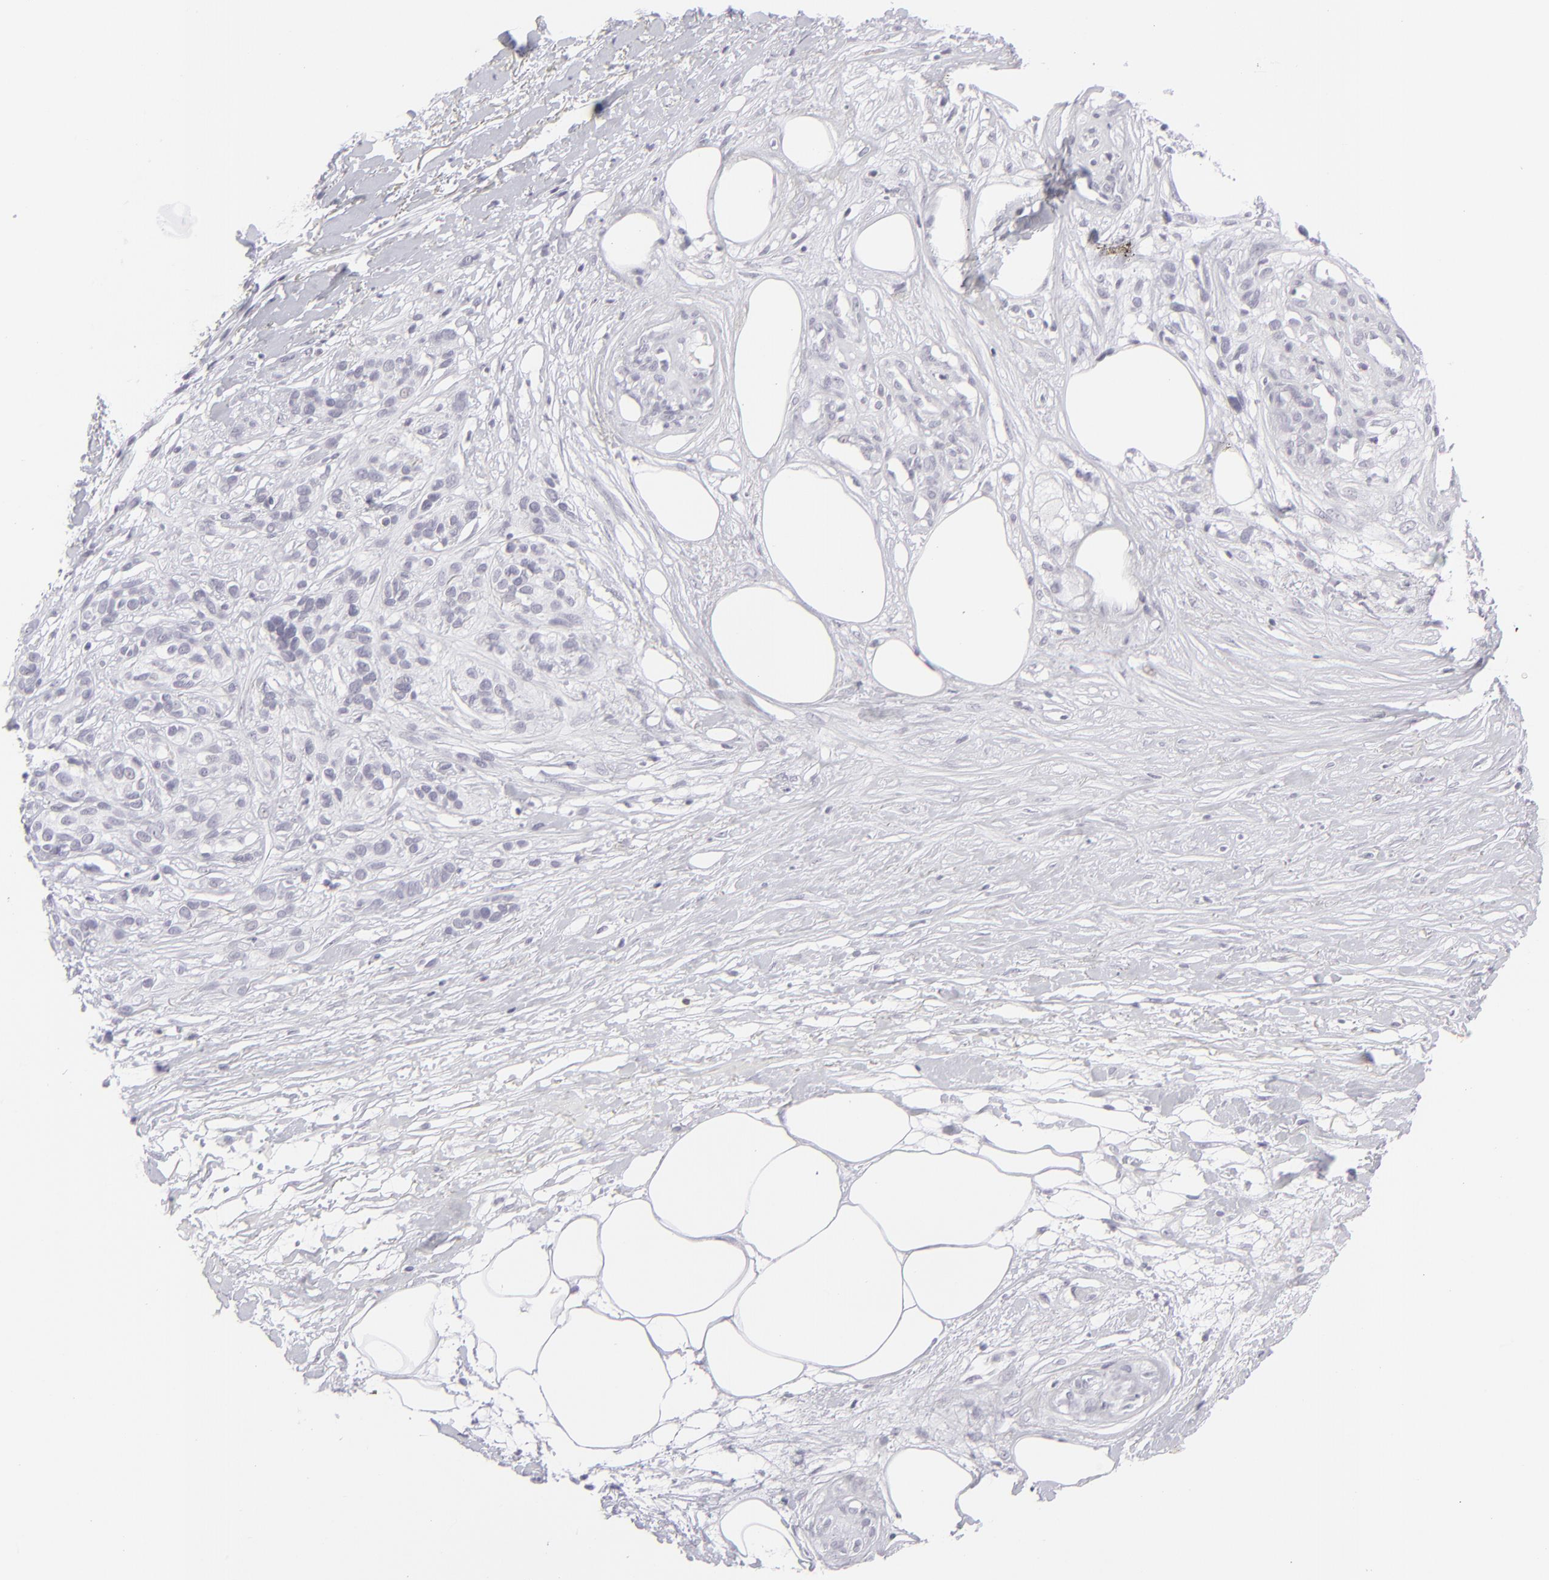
{"staining": {"intensity": "negative", "quantity": "none", "location": "none"}, "tissue": "melanoma", "cell_type": "Tumor cells", "image_type": "cancer", "snomed": [{"axis": "morphology", "description": "Malignant melanoma, NOS"}, {"axis": "topography", "description": "Skin"}], "caption": "Tumor cells show no significant protein positivity in melanoma.", "gene": "CD7", "patient": {"sex": "female", "age": 85}}